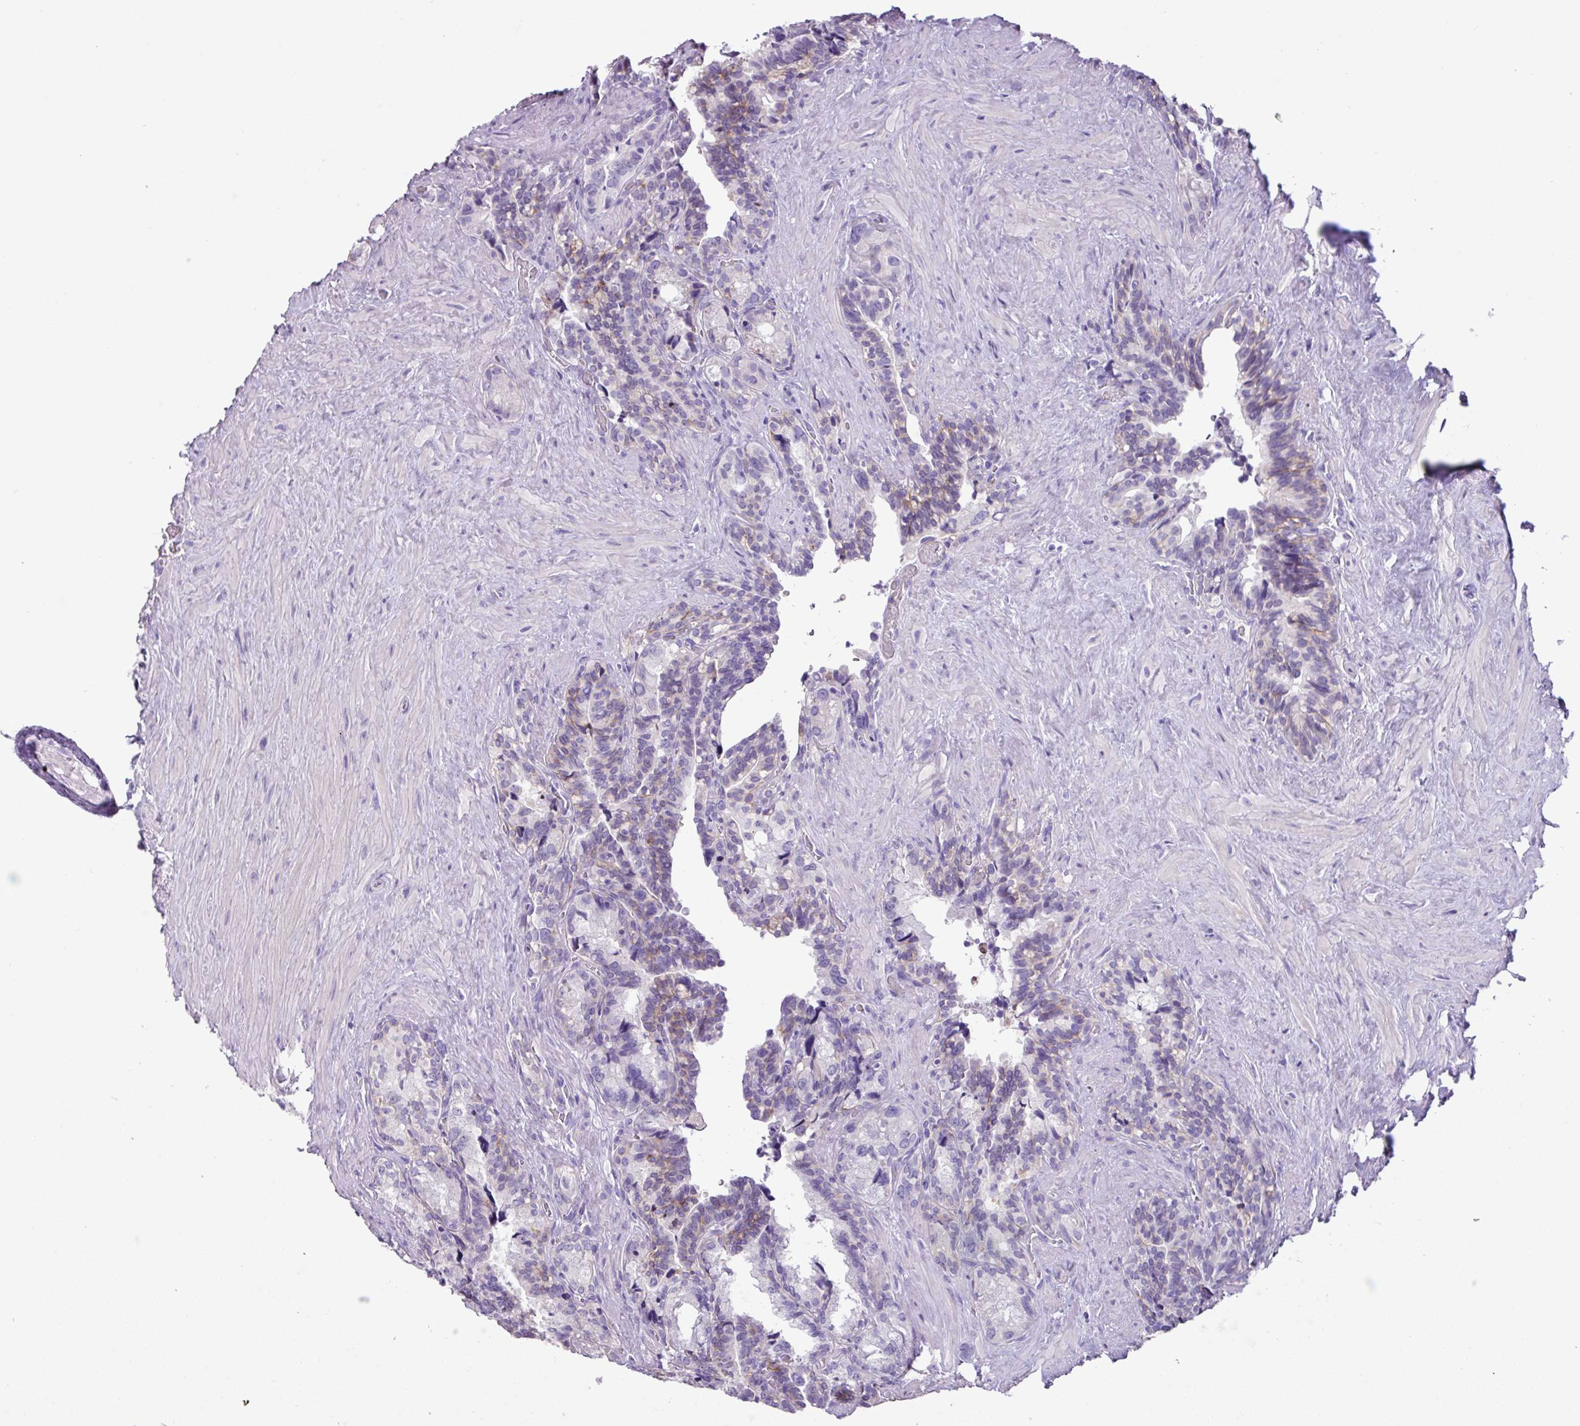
{"staining": {"intensity": "negative", "quantity": "none", "location": "none"}, "tissue": "seminal vesicle", "cell_type": "Glandular cells", "image_type": "normal", "snomed": [{"axis": "morphology", "description": "Normal tissue, NOS"}, {"axis": "topography", "description": "Seminal veicle"}], "caption": "This is an immunohistochemistry histopathology image of benign human seminal vesicle. There is no staining in glandular cells.", "gene": "CYSTM1", "patient": {"sex": "male", "age": 68}}